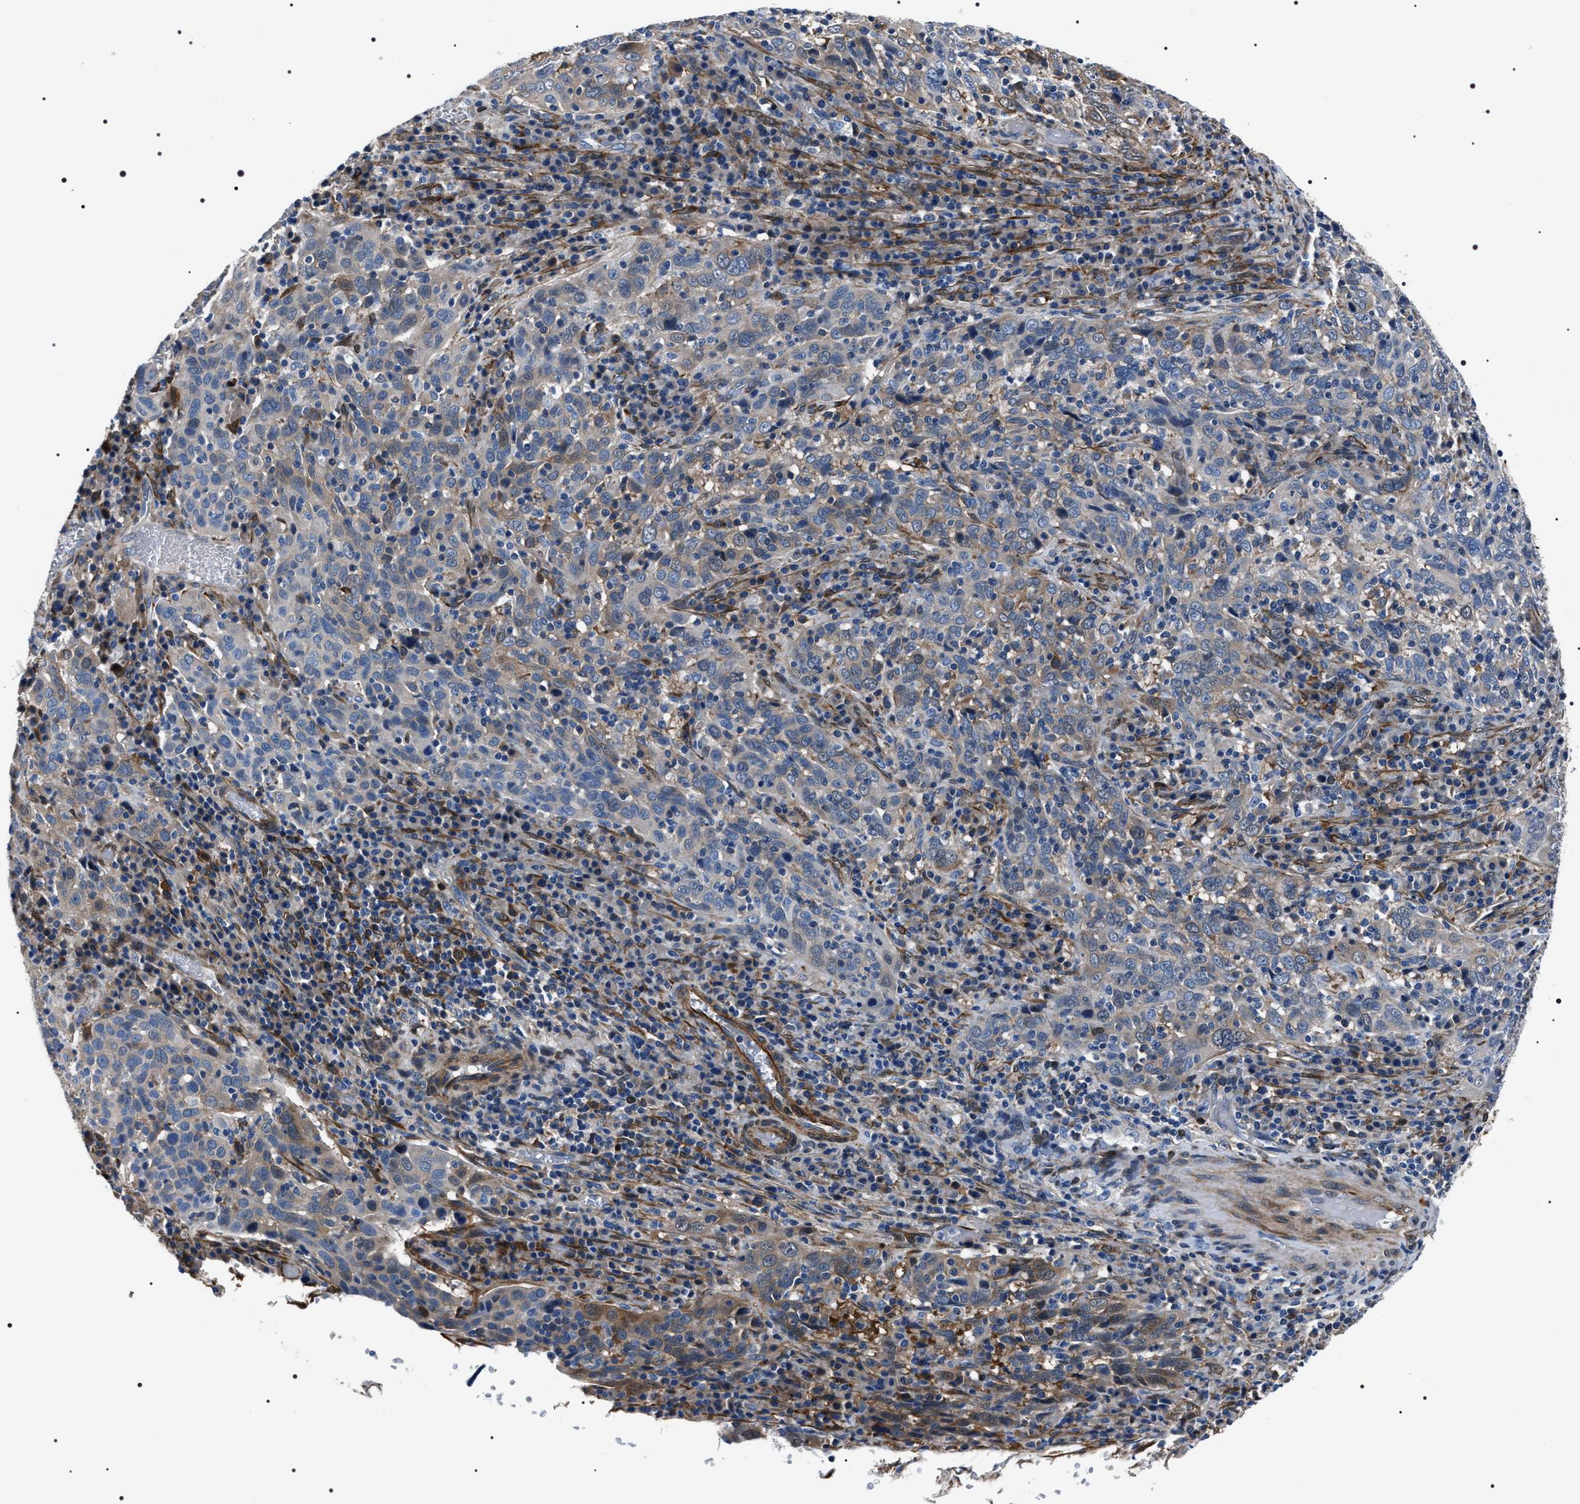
{"staining": {"intensity": "moderate", "quantity": "<25%", "location": "cytoplasmic/membranous"}, "tissue": "cervical cancer", "cell_type": "Tumor cells", "image_type": "cancer", "snomed": [{"axis": "morphology", "description": "Squamous cell carcinoma, NOS"}, {"axis": "topography", "description": "Cervix"}], "caption": "Cervical cancer stained for a protein (brown) reveals moderate cytoplasmic/membranous positive staining in approximately <25% of tumor cells.", "gene": "BAG2", "patient": {"sex": "female", "age": 46}}